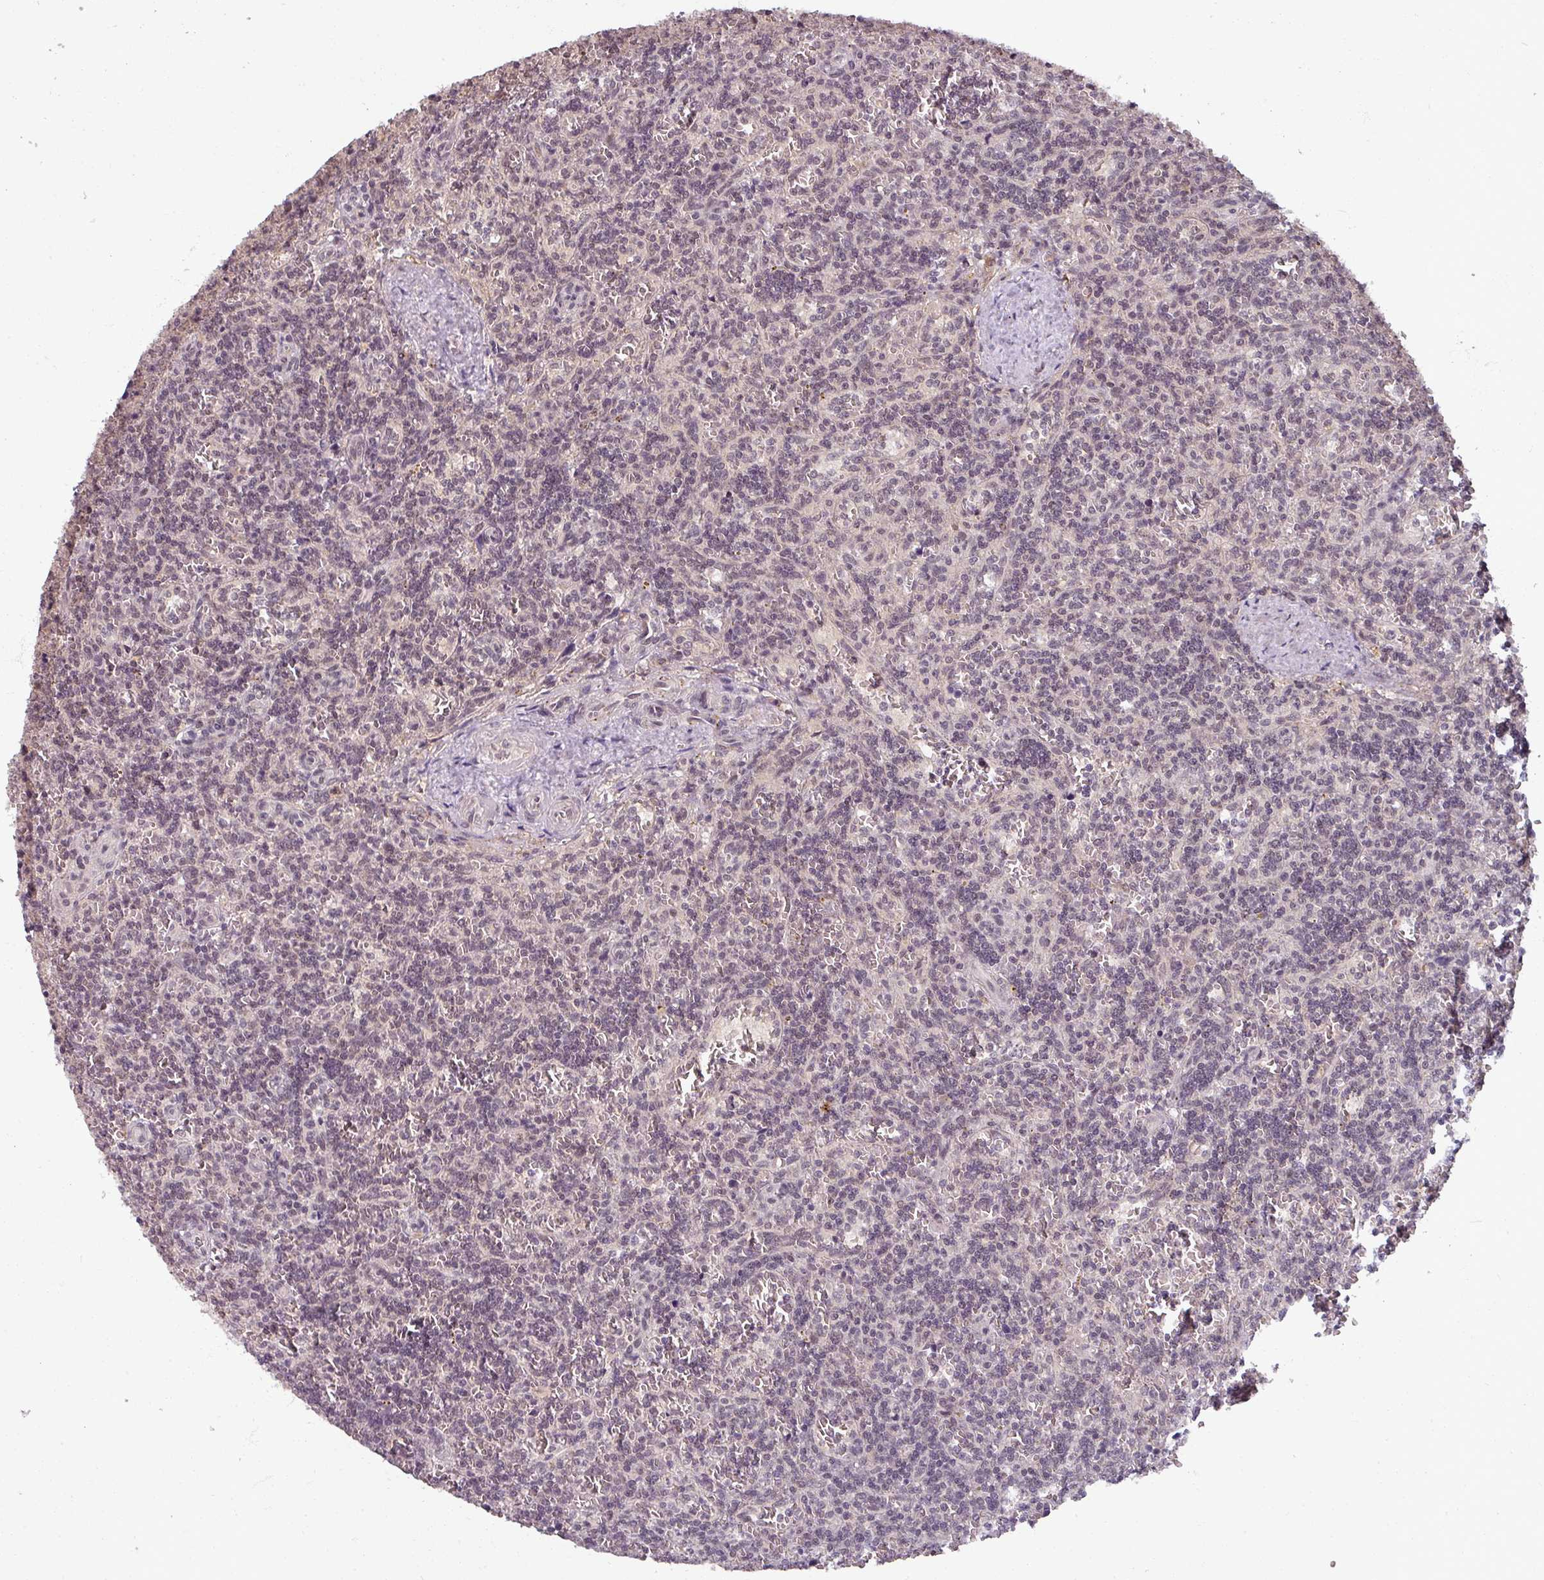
{"staining": {"intensity": "negative", "quantity": "none", "location": "none"}, "tissue": "lymphoma", "cell_type": "Tumor cells", "image_type": "cancer", "snomed": [{"axis": "morphology", "description": "Malignant lymphoma, non-Hodgkin's type, Low grade"}, {"axis": "topography", "description": "Spleen"}], "caption": "Photomicrograph shows no protein staining in tumor cells of lymphoma tissue.", "gene": "POLR2G", "patient": {"sex": "male", "age": 73}}